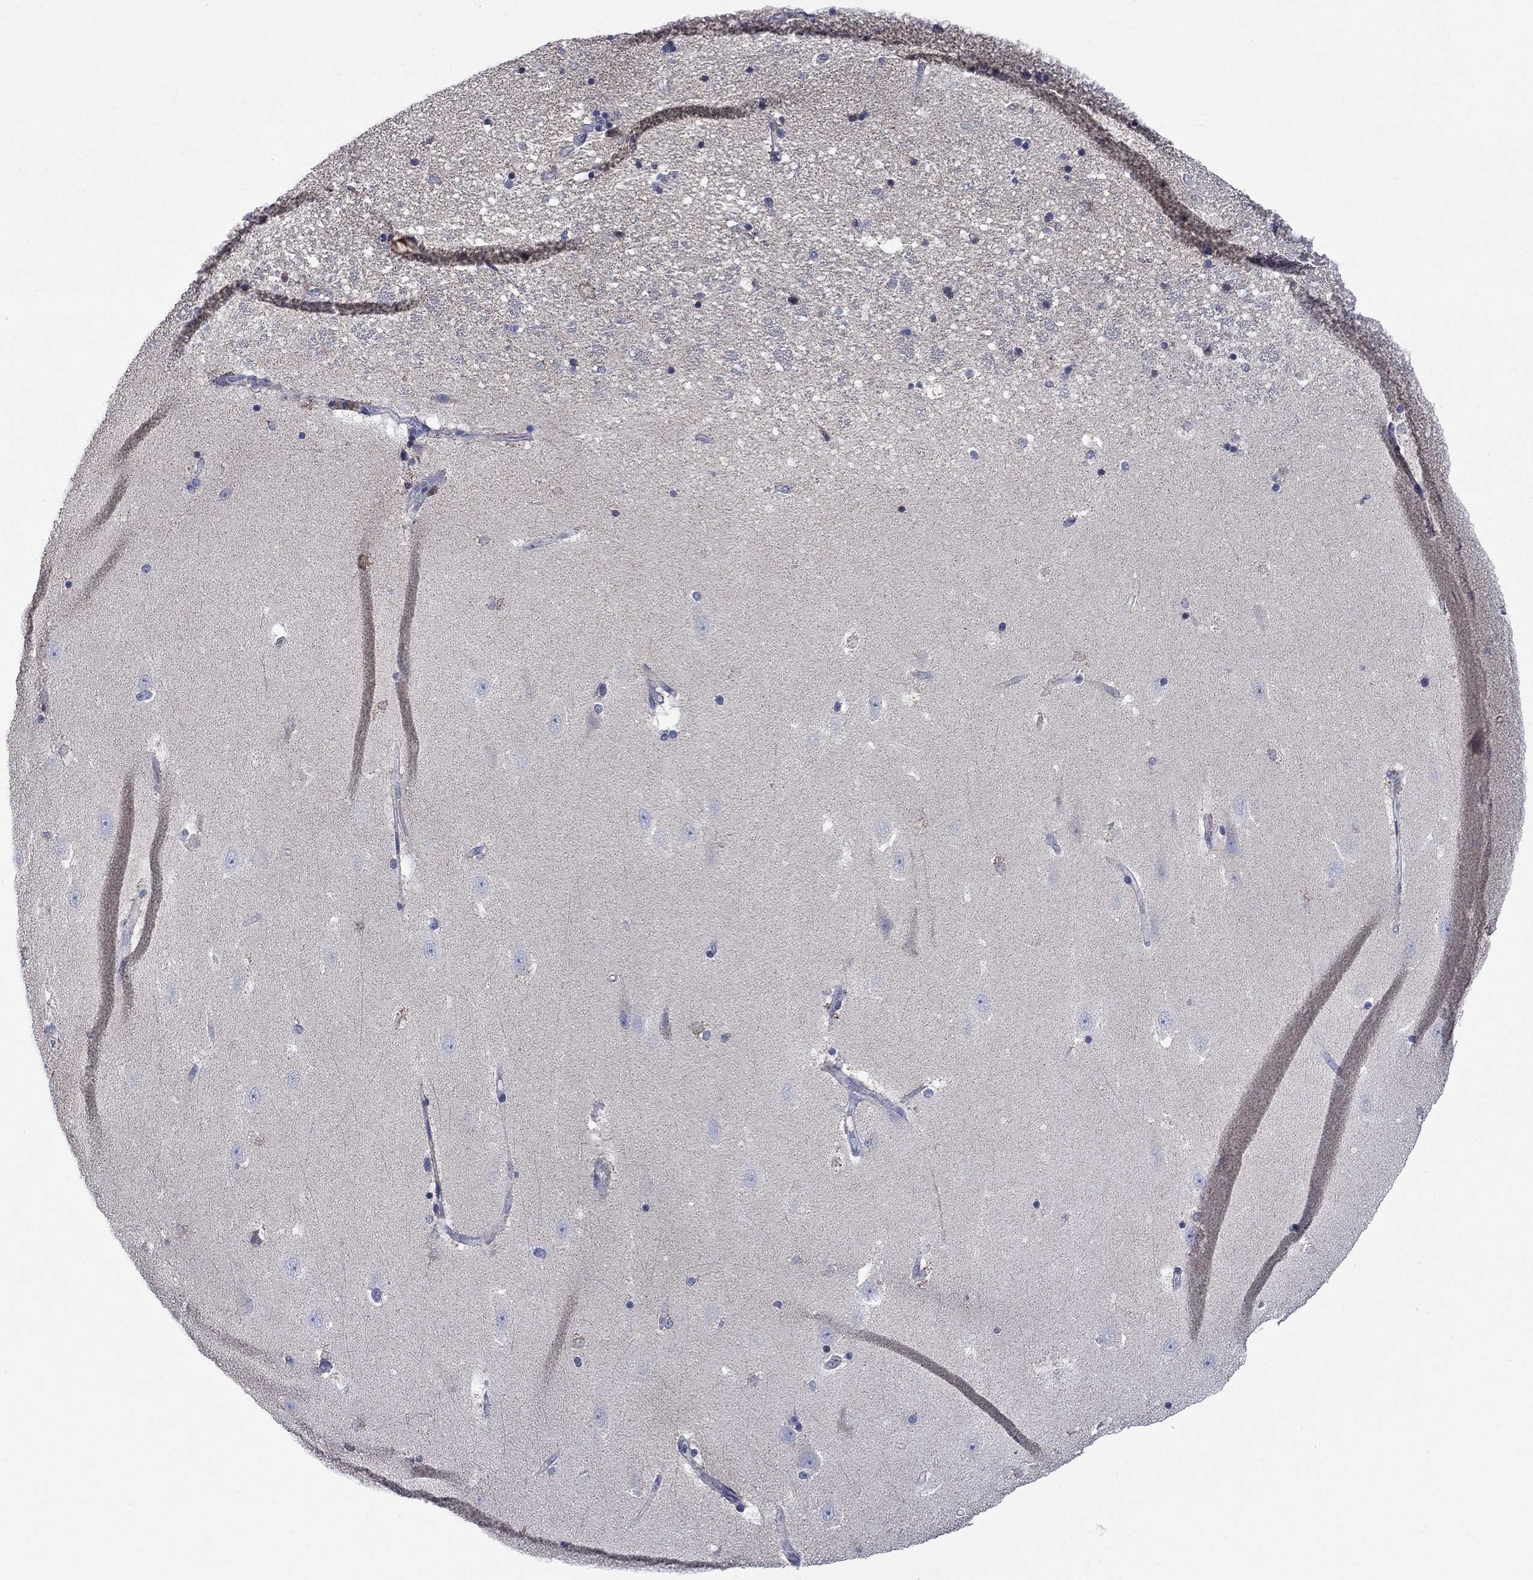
{"staining": {"intensity": "negative", "quantity": "none", "location": "none"}, "tissue": "hippocampus", "cell_type": "Glial cells", "image_type": "normal", "snomed": [{"axis": "morphology", "description": "Normal tissue, NOS"}, {"axis": "topography", "description": "Hippocampus"}], "caption": "Immunohistochemical staining of benign hippocampus demonstrates no significant positivity in glial cells. (Immunohistochemistry, brightfield microscopy, high magnification).", "gene": "FRK", "patient": {"sex": "male", "age": 49}}